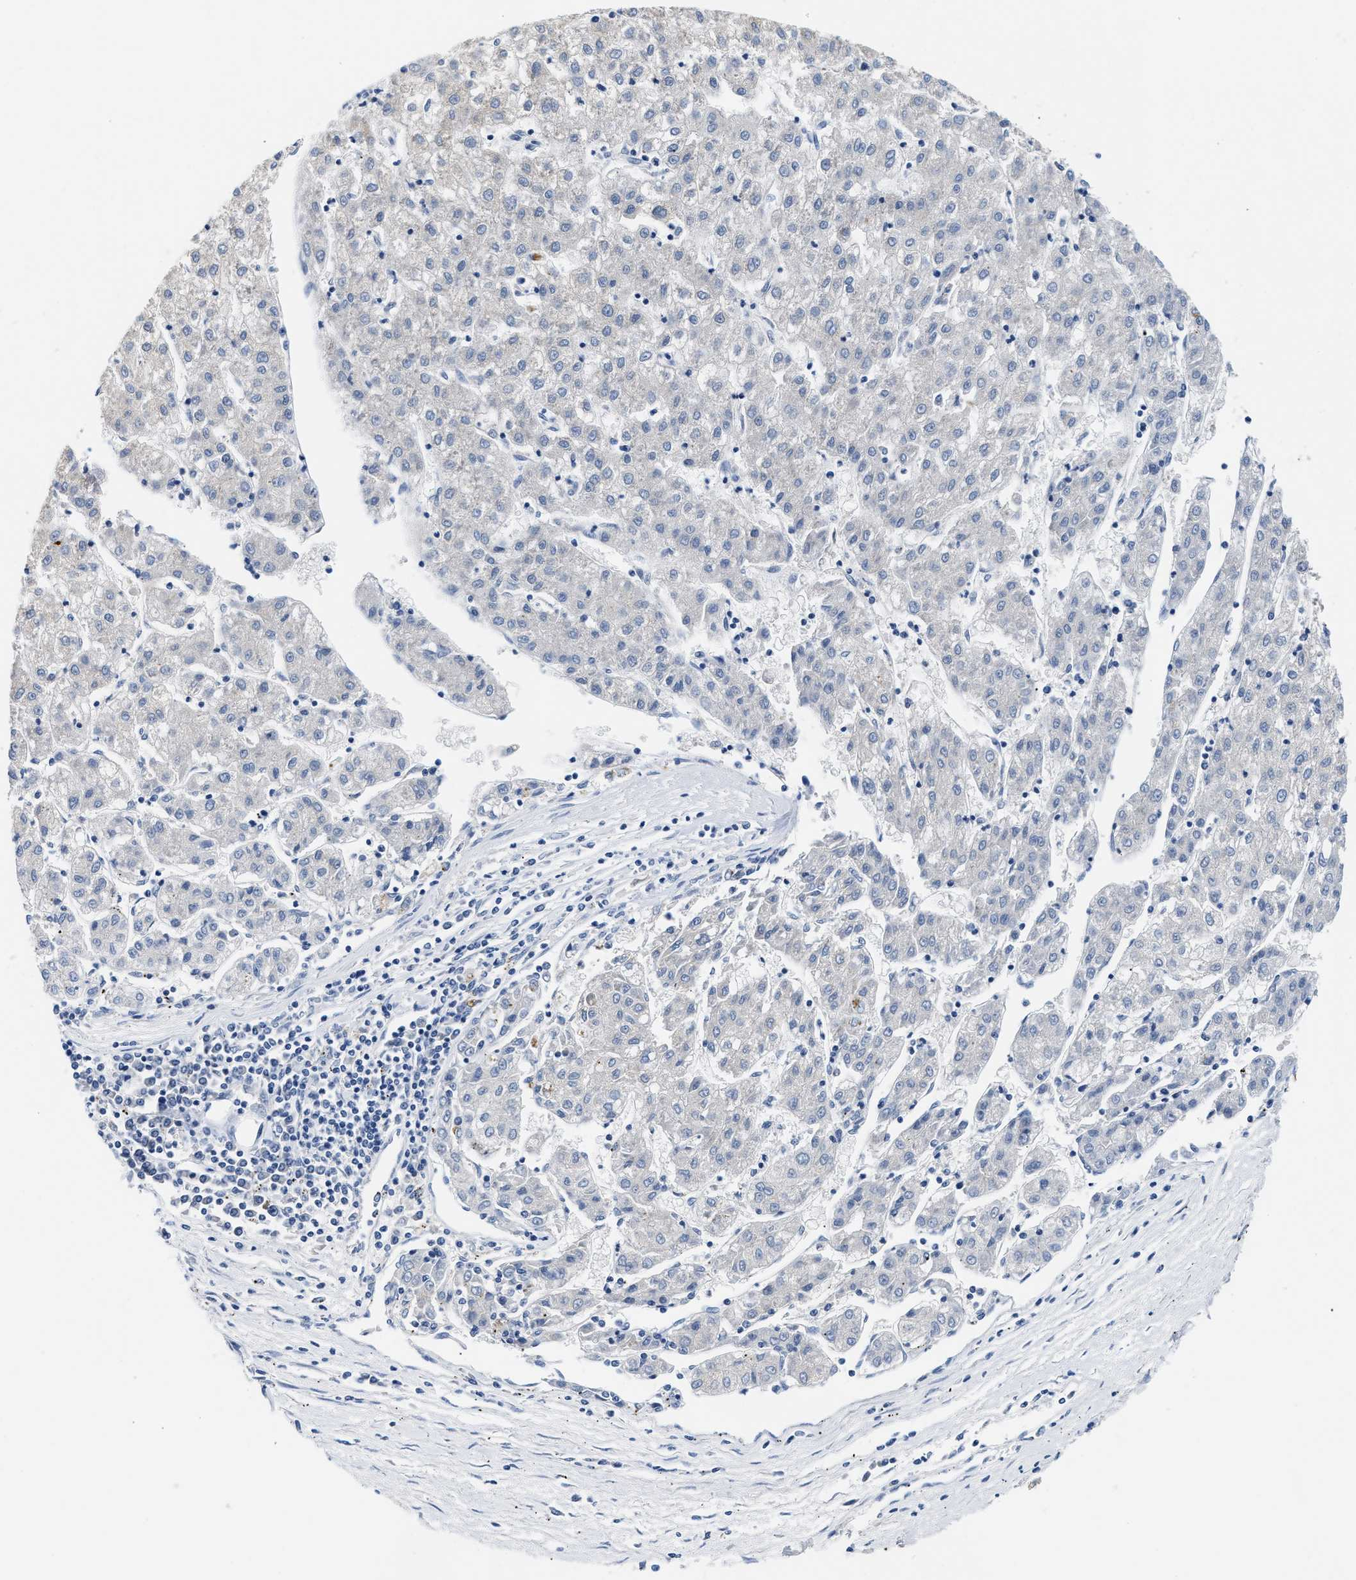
{"staining": {"intensity": "negative", "quantity": "none", "location": "none"}, "tissue": "liver cancer", "cell_type": "Tumor cells", "image_type": "cancer", "snomed": [{"axis": "morphology", "description": "Carcinoma, Hepatocellular, NOS"}, {"axis": "topography", "description": "Liver"}], "caption": "DAB immunohistochemical staining of human liver cancer (hepatocellular carcinoma) displays no significant positivity in tumor cells.", "gene": "FAM185A", "patient": {"sex": "male", "age": 72}}